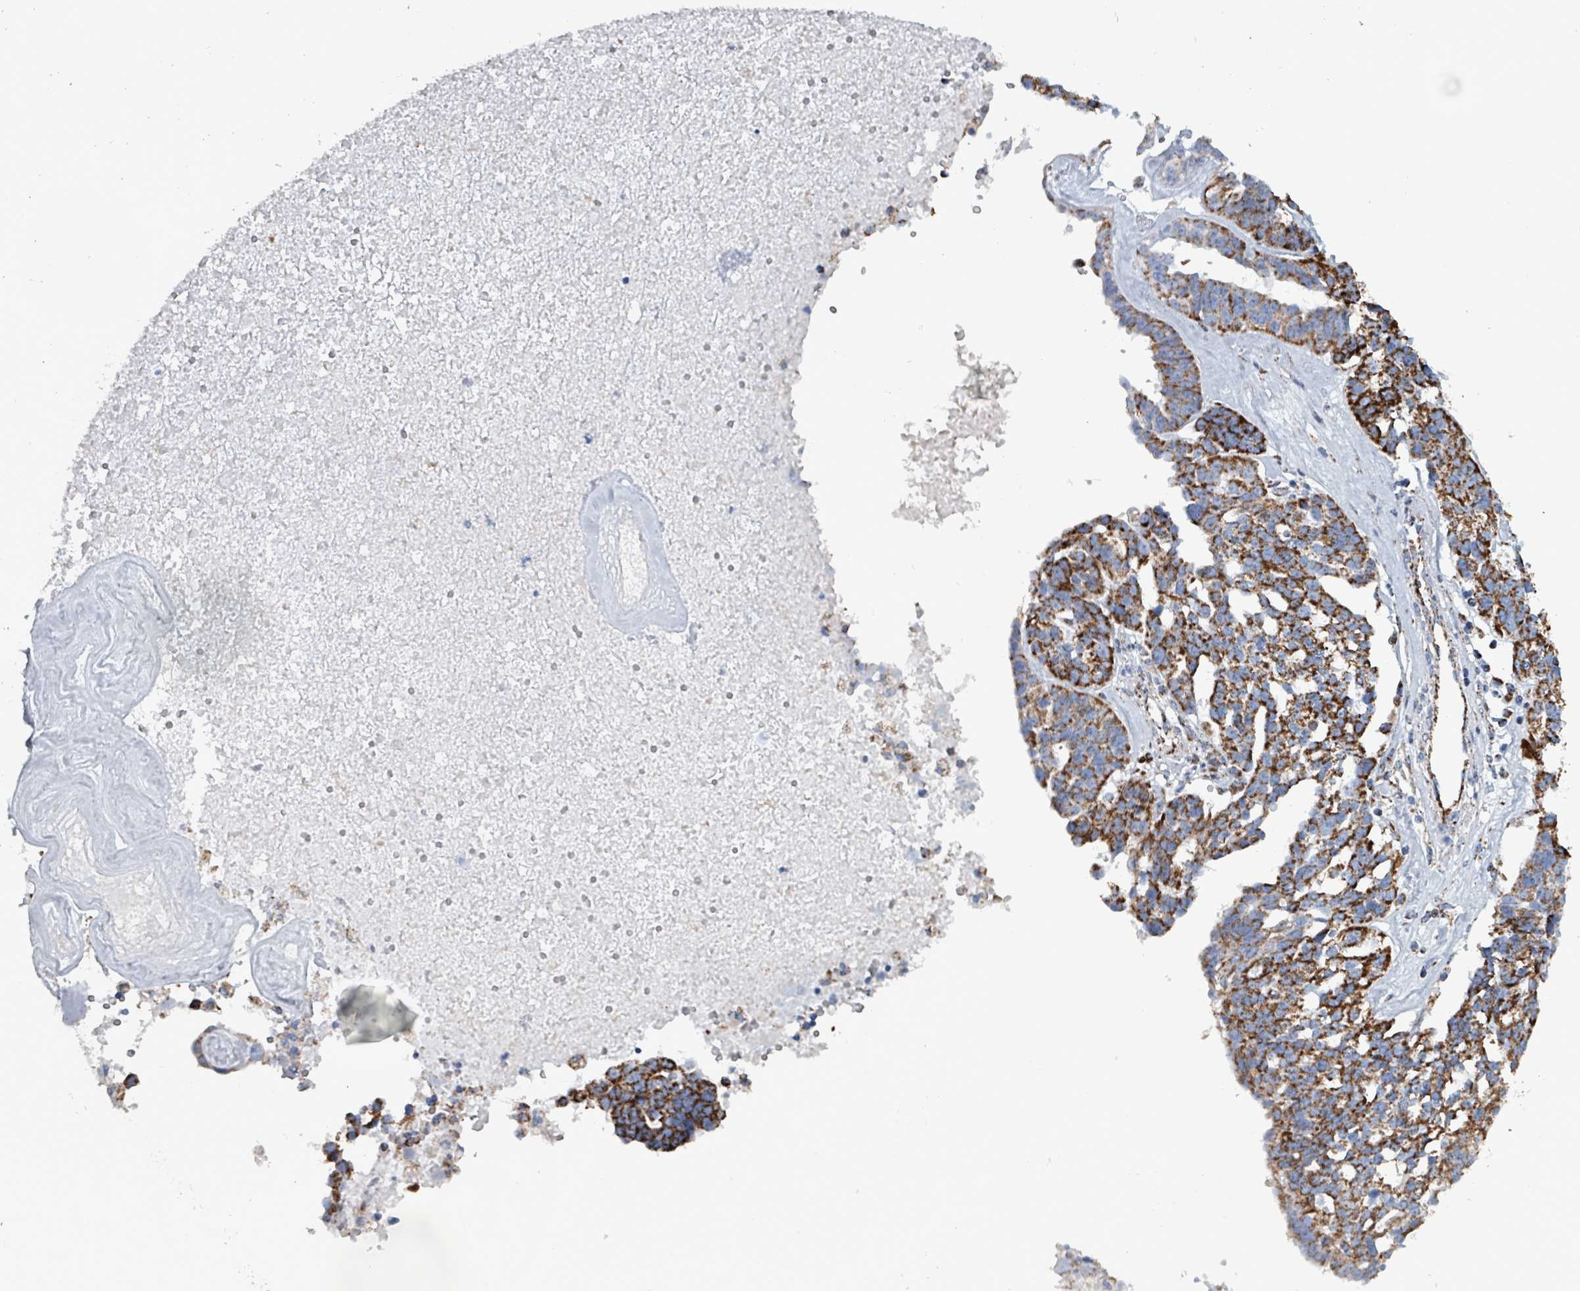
{"staining": {"intensity": "strong", "quantity": ">75%", "location": "cytoplasmic/membranous"}, "tissue": "ovarian cancer", "cell_type": "Tumor cells", "image_type": "cancer", "snomed": [{"axis": "morphology", "description": "Cystadenocarcinoma, serous, NOS"}, {"axis": "topography", "description": "Ovary"}], "caption": "The image reveals staining of ovarian cancer (serous cystadenocarcinoma), revealing strong cytoplasmic/membranous protein staining (brown color) within tumor cells. (DAB (3,3'-diaminobenzidine) IHC with brightfield microscopy, high magnification).", "gene": "IDH3B", "patient": {"sex": "female", "age": 59}}